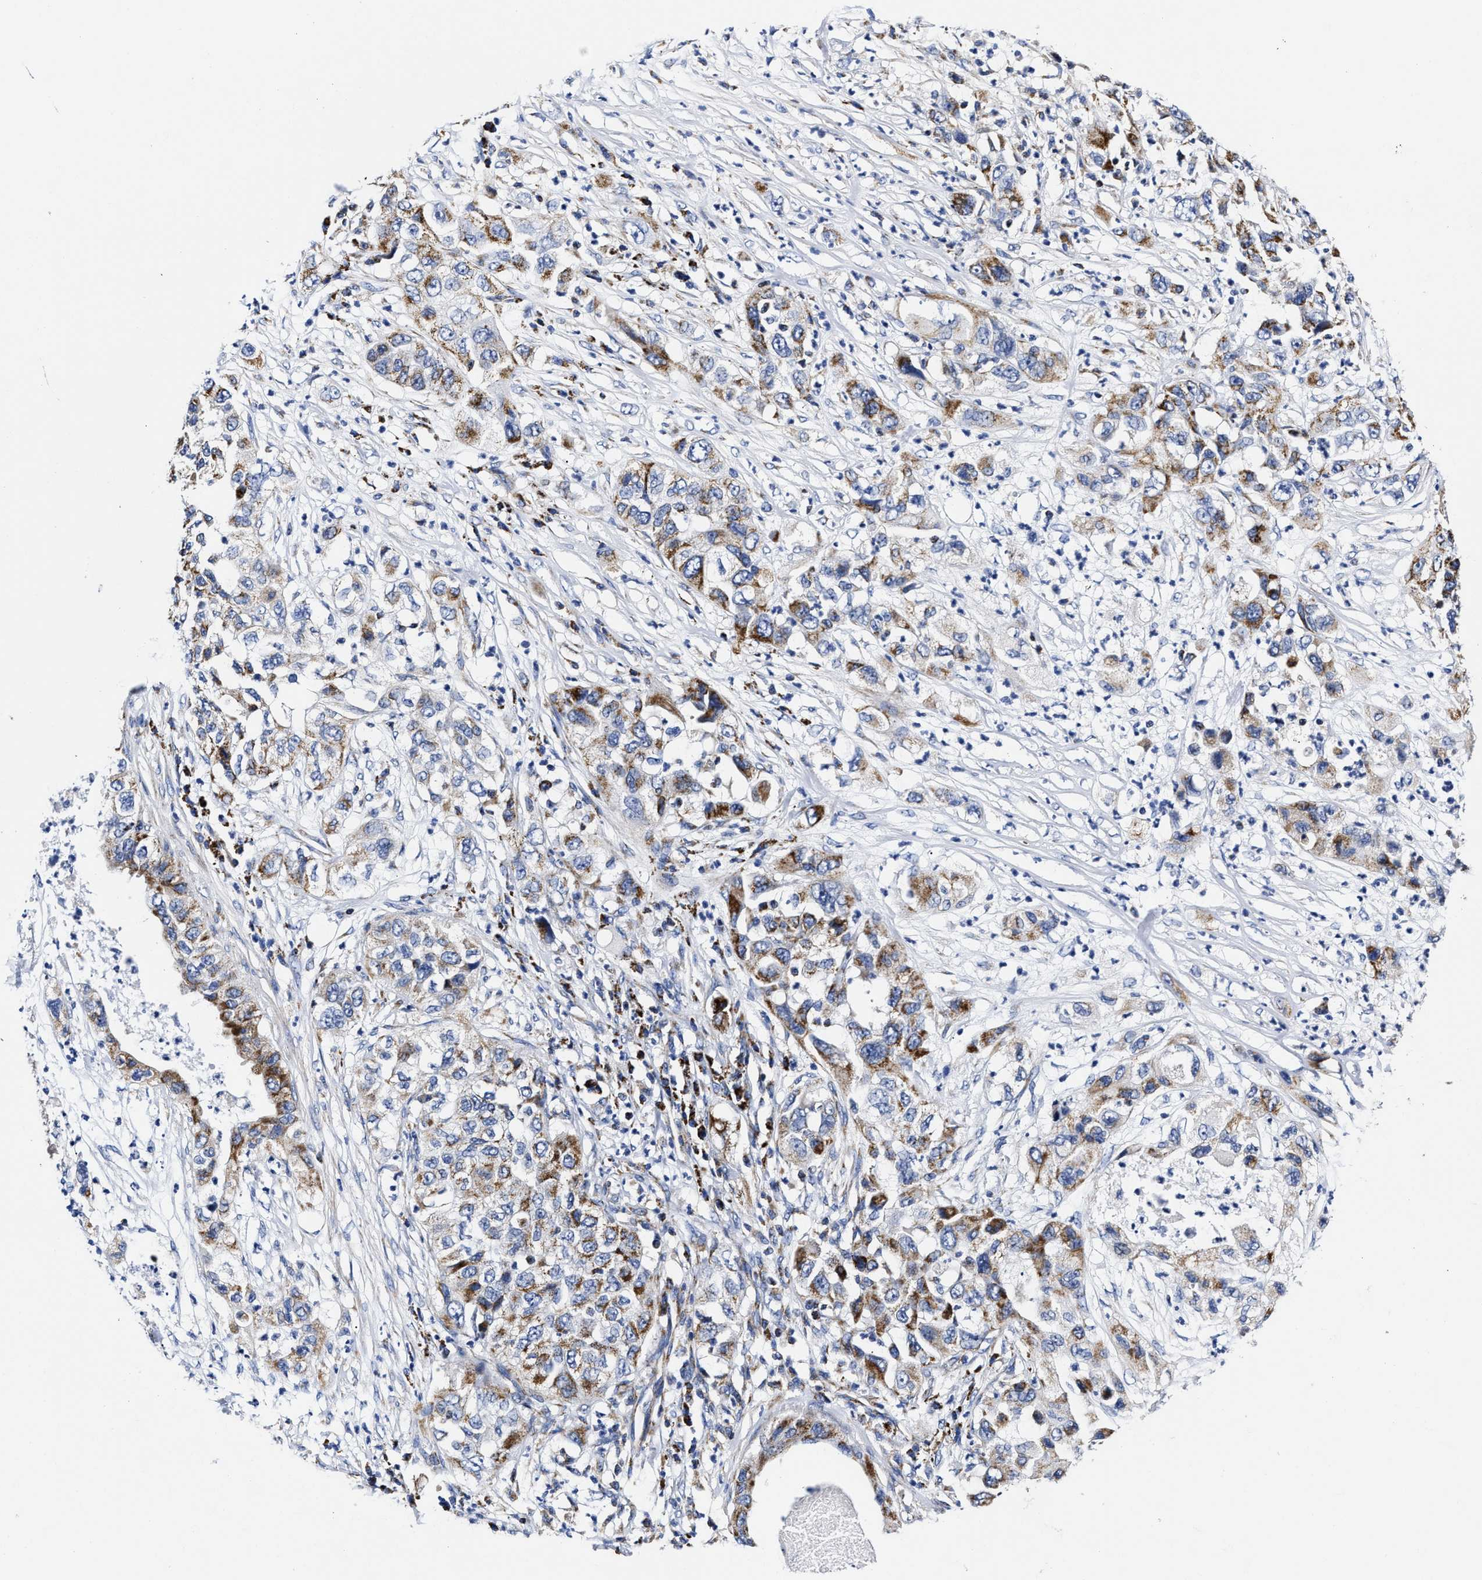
{"staining": {"intensity": "moderate", "quantity": "25%-75%", "location": "cytoplasmic/membranous"}, "tissue": "pancreatic cancer", "cell_type": "Tumor cells", "image_type": "cancer", "snomed": [{"axis": "morphology", "description": "Adenocarcinoma, NOS"}, {"axis": "topography", "description": "Pancreas"}], "caption": "Protein expression analysis of human pancreatic cancer reveals moderate cytoplasmic/membranous staining in approximately 25%-75% of tumor cells.", "gene": "HINT2", "patient": {"sex": "female", "age": 78}}